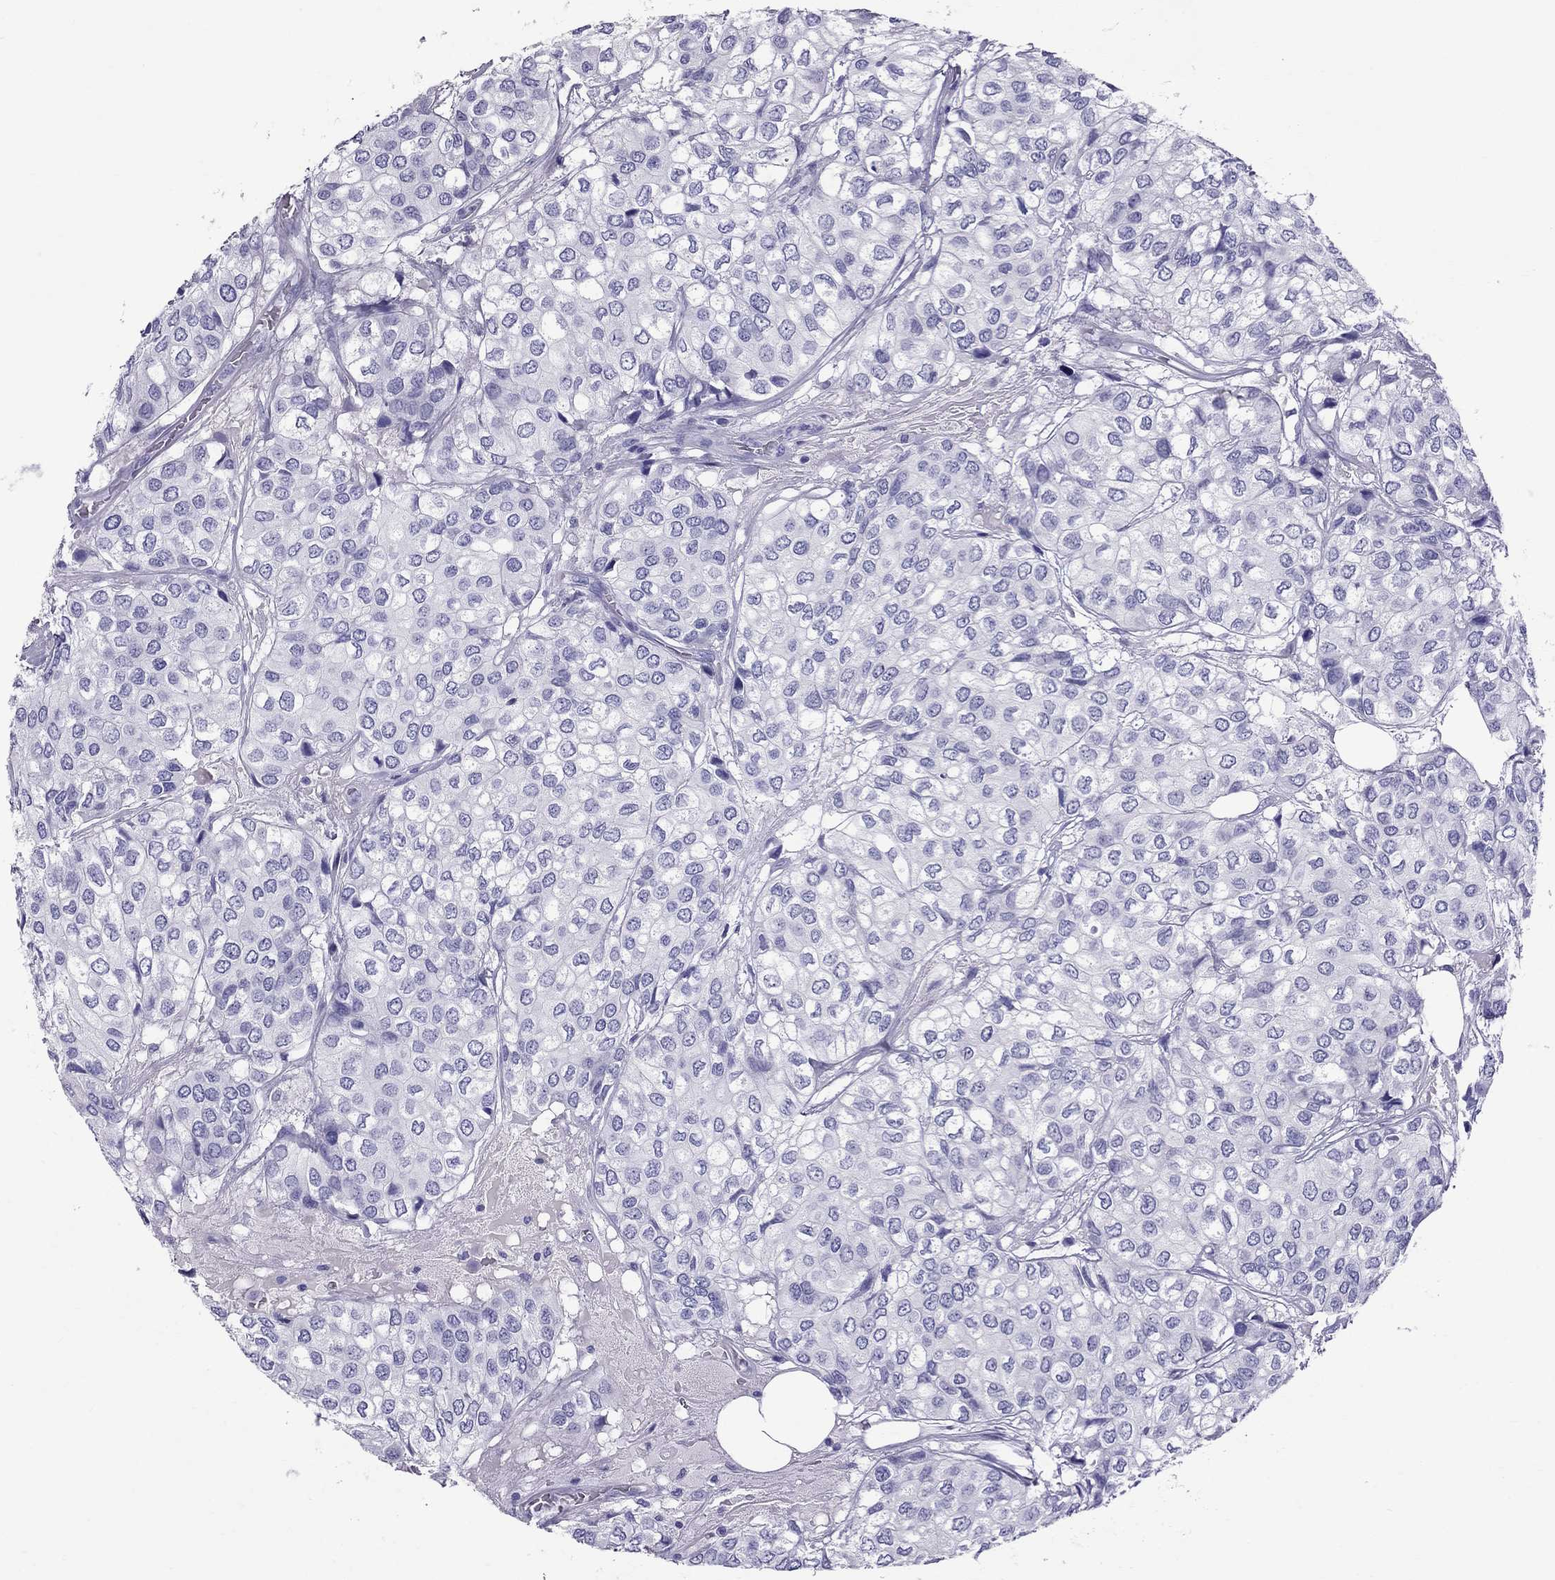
{"staining": {"intensity": "negative", "quantity": "none", "location": "none"}, "tissue": "urothelial cancer", "cell_type": "Tumor cells", "image_type": "cancer", "snomed": [{"axis": "morphology", "description": "Urothelial carcinoma, High grade"}, {"axis": "topography", "description": "Urinary bladder"}], "caption": "Urothelial cancer was stained to show a protein in brown. There is no significant positivity in tumor cells.", "gene": "SCART1", "patient": {"sex": "male", "age": 73}}